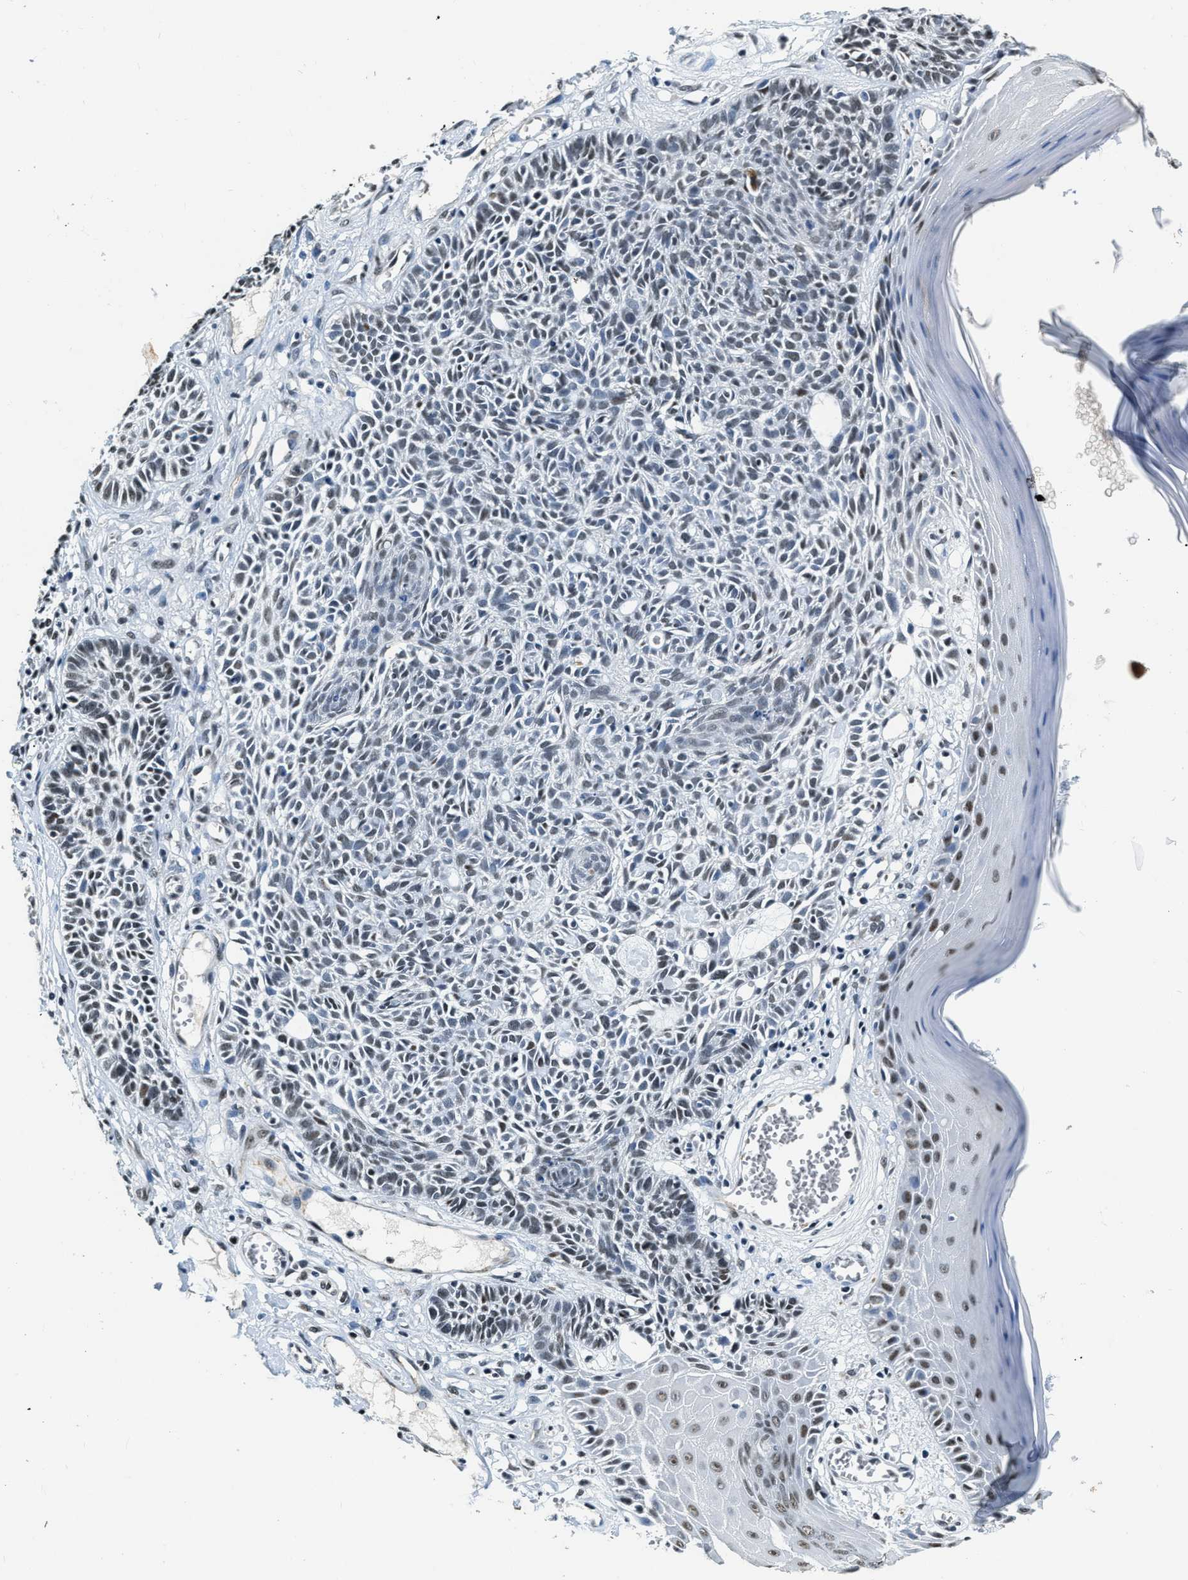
{"staining": {"intensity": "weak", "quantity": "<25%", "location": "nuclear"}, "tissue": "skin cancer", "cell_type": "Tumor cells", "image_type": "cancer", "snomed": [{"axis": "morphology", "description": "Basal cell carcinoma"}, {"axis": "topography", "description": "Skin"}], "caption": "Immunohistochemistry (IHC) photomicrograph of skin cancer stained for a protein (brown), which exhibits no expression in tumor cells.", "gene": "CCNE1", "patient": {"sex": "male", "age": 67}}